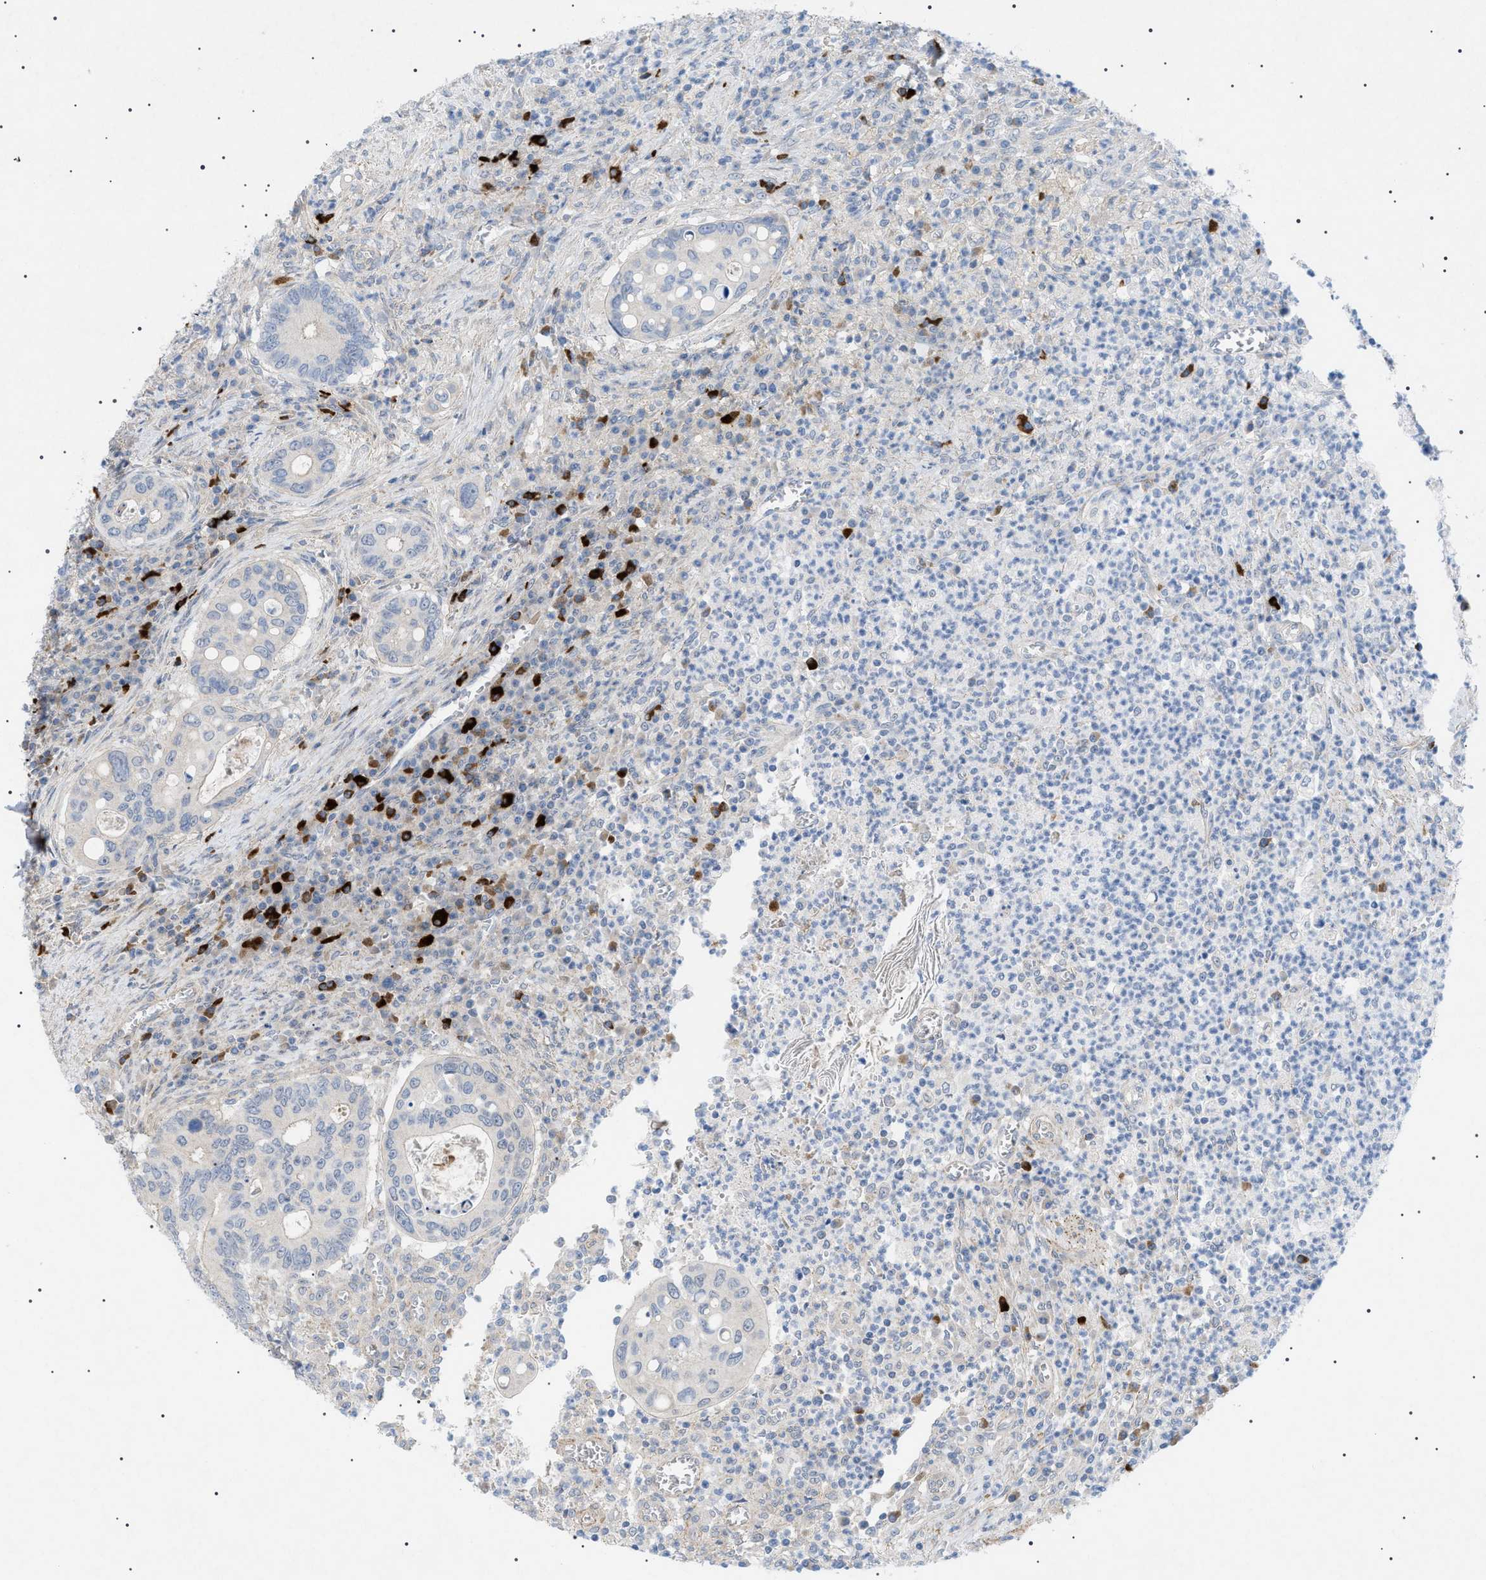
{"staining": {"intensity": "negative", "quantity": "none", "location": "none"}, "tissue": "colorectal cancer", "cell_type": "Tumor cells", "image_type": "cancer", "snomed": [{"axis": "morphology", "description": "Inflammation, NOS"}, {"axis": "morphology", "description": "Adenocarcinoma, NOS"}, {"axis": "topography", "description": "Colon"}], "caption": "An image of human colorectal cancer is negative for staining in tumor cells.", "gene": "ADAMTS1", "patient": {"sex": "male", "age": 72}}